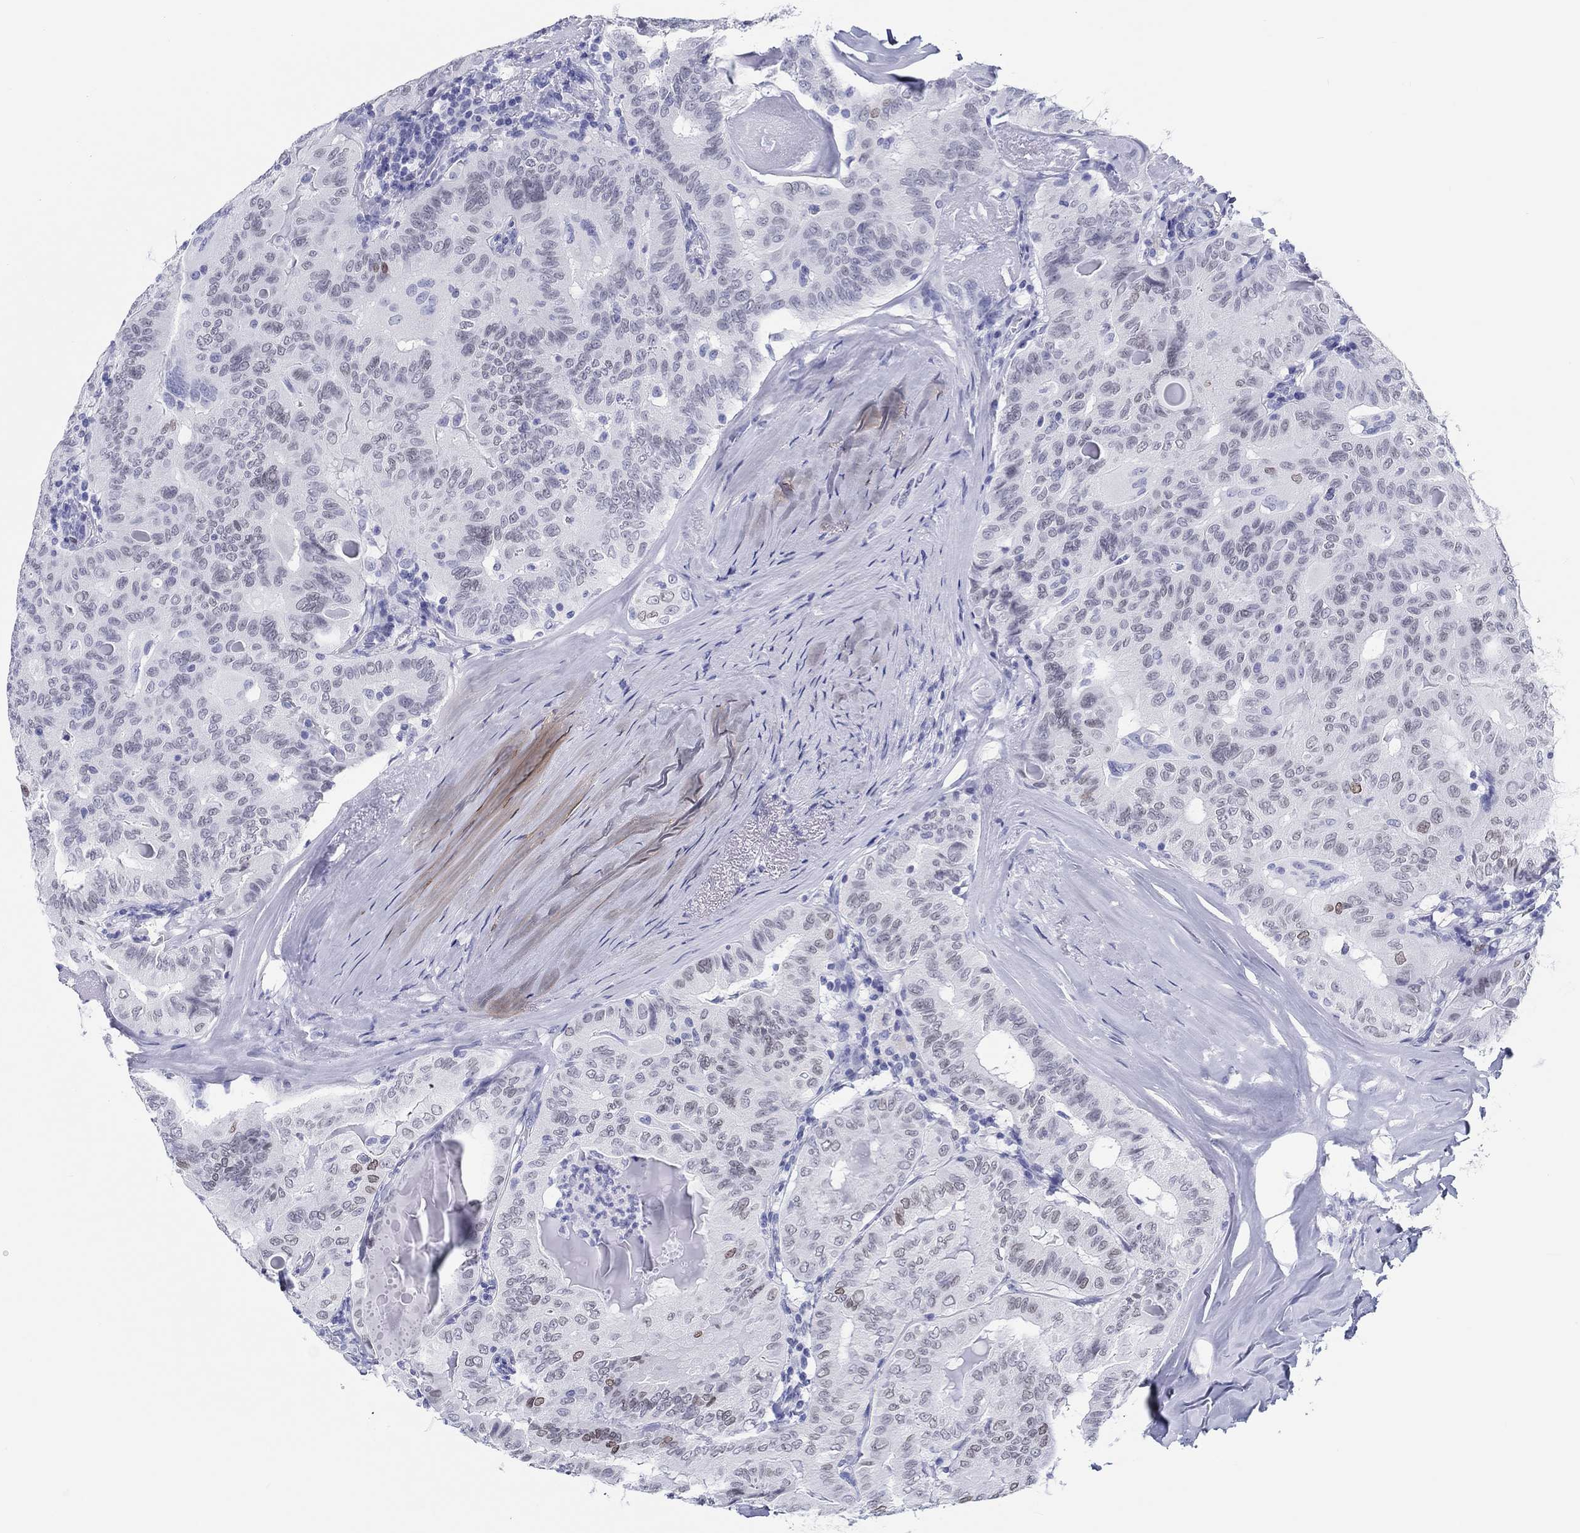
{"staining": {"intensity": "weak", "quantity": "<25%", "location": "nuclear"}, "tissue": "thyroid cancer", "cell_type": "Tumor cells", "image_type": "cancer", "snomed": [{"axis": "morphology", "description": "Papillary adenocarcinoma, NOS"}, {"axis": "topography", "description": "Thyroid gland"}], "caption": "Immunohistochemical staining of thyroid cancer demonstrates no significant expression in tumor cells.", "gene": "H1-1", "patient": {"sex": "female", "age": 68}}